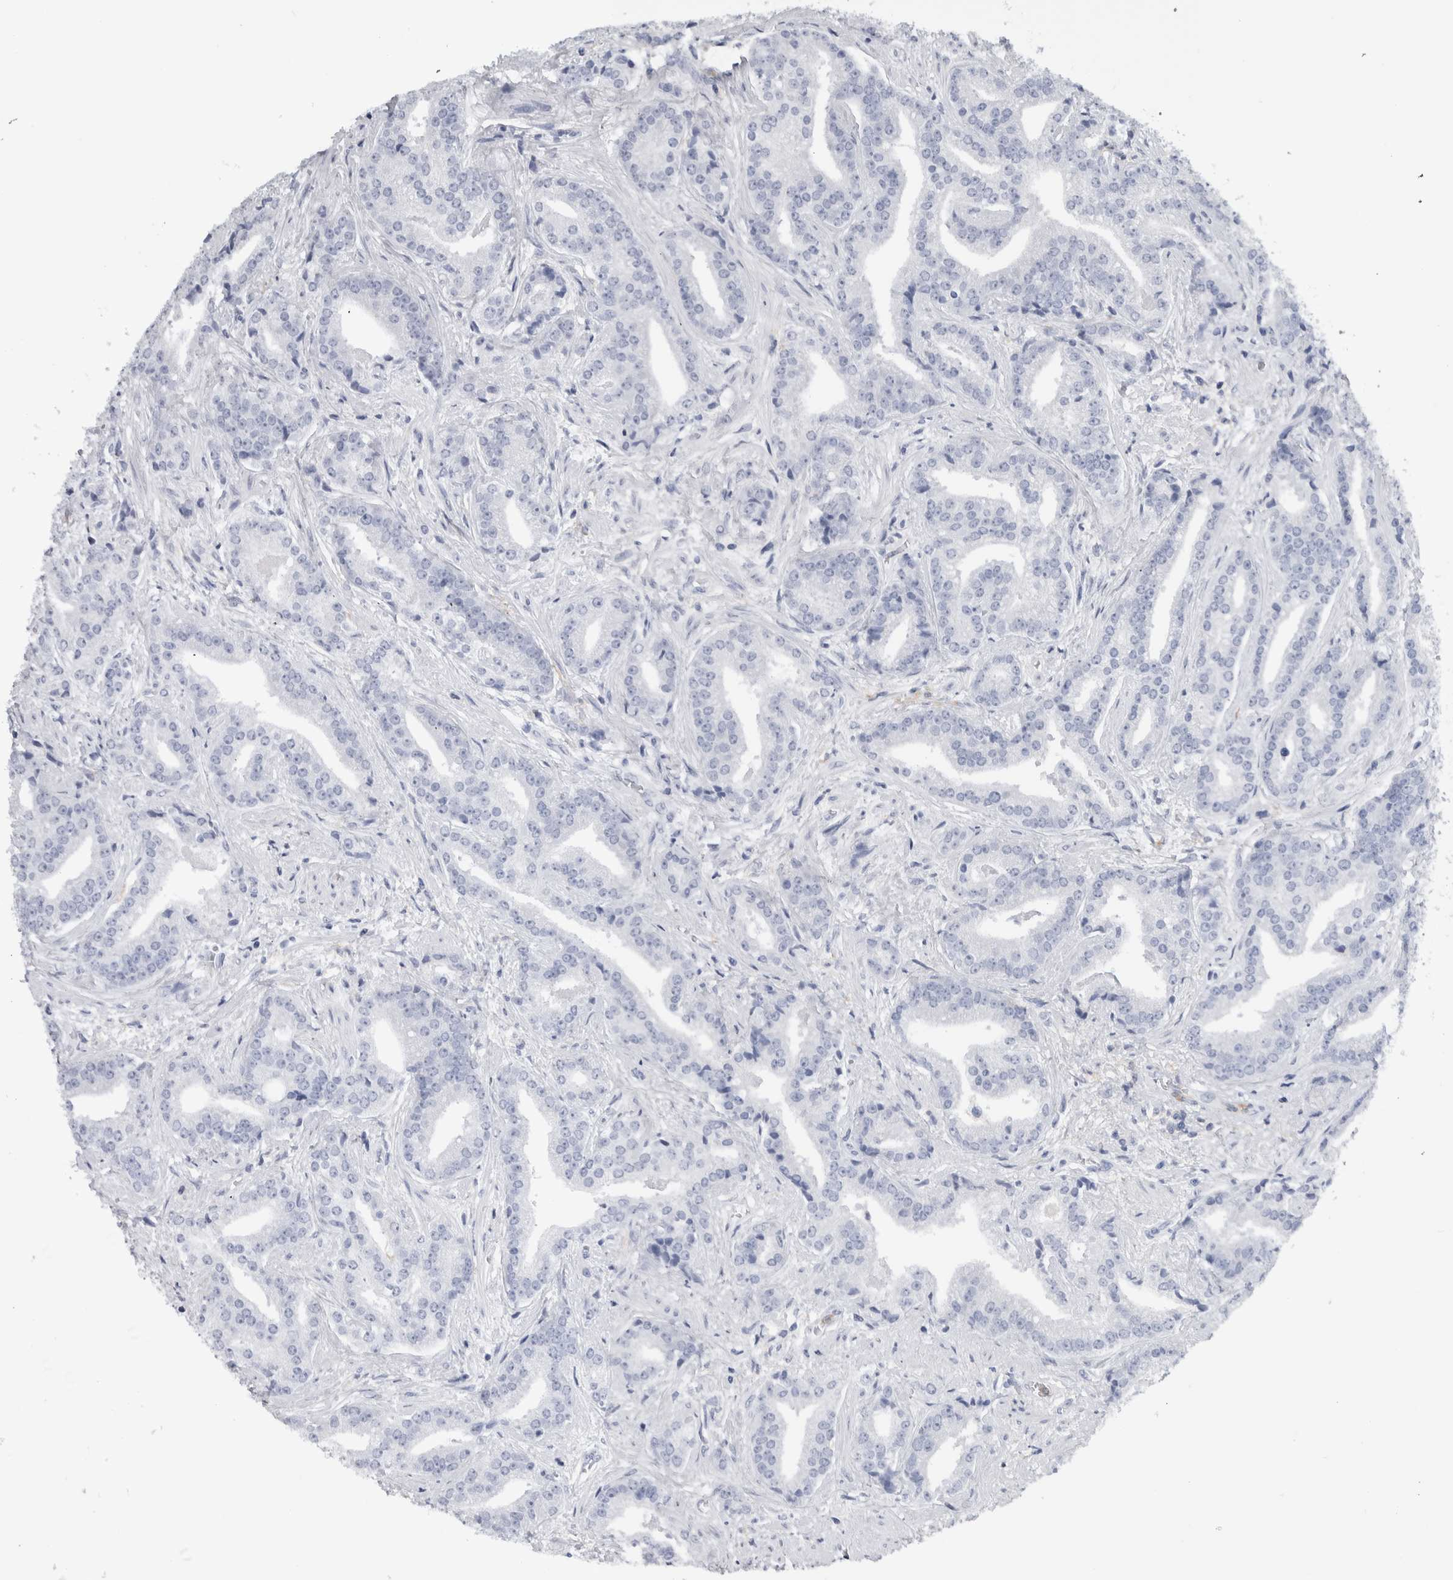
{"staining": {"intensity": "negative", "quantity": "none", "location": "none"}, "tissue": "prostate cancer", "cell_type": "Tumor cells", "image_type": "cancer", "snomed": [{"axis": "morphology", "description": "Adenocarcinoma, Low grade"}, {"axis": "topography", "description": "Prostate"}], "caption": "DAB (3,3'-diaminobenzidine) immunohistochemical staining of prostate cancer (low-grade adenocarcinoma) demonstrates no significant expression in tumor cells. The staining was performed using DAB to visualize the protein expression in brown, while the nuclei were stained in blue with hematoxylin (Magnification: 20x).", "gene": "SKAP2", "patient": {"sex": "male", "age": 67}}